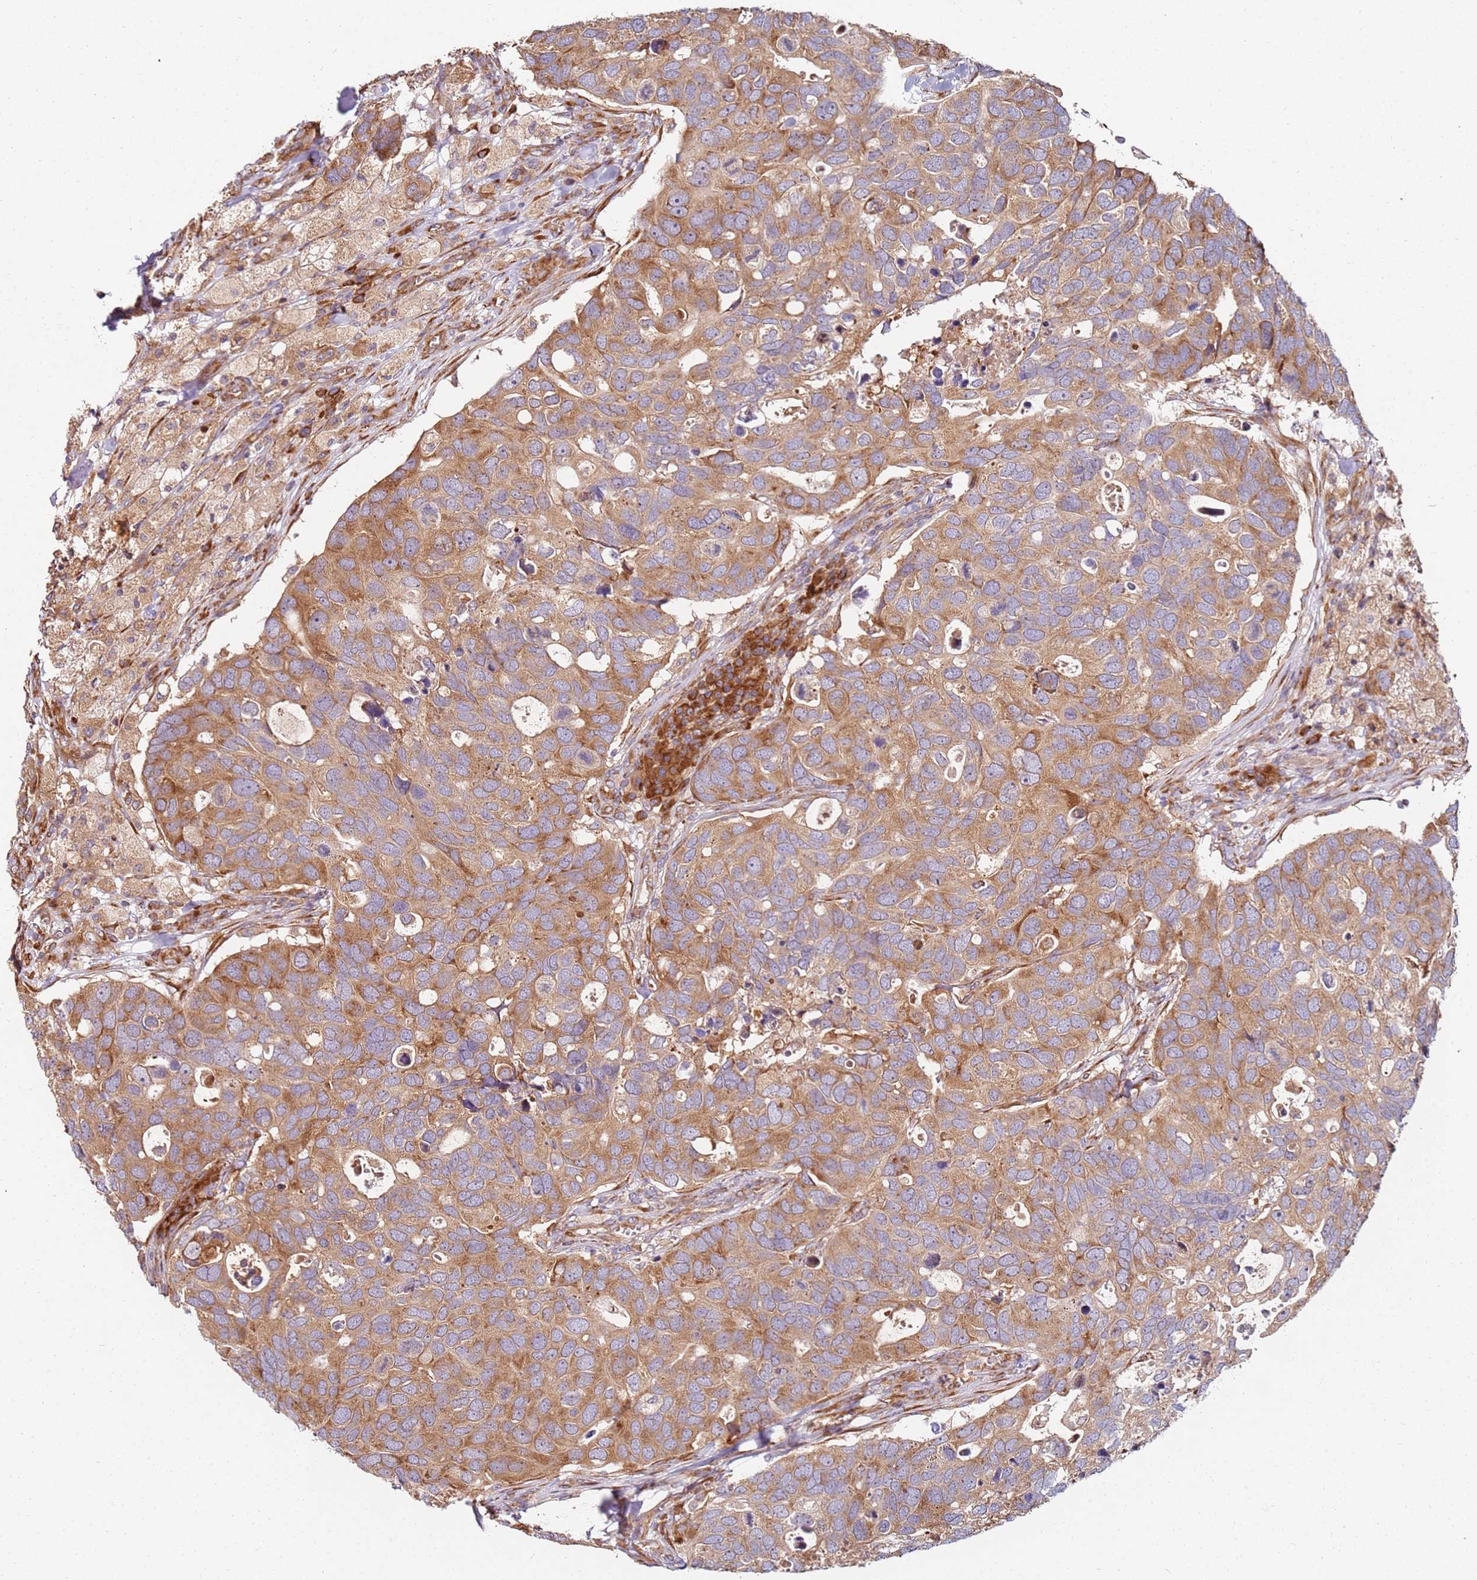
{"staining": {"intensity": "moderate", "quantity": ">75%", "location": "cytoplasmic/membranous"}, "tissue": "breast cancer", "cell_type": "Tumor cells", "image_type": "cancer", "snomed": [{"axis": "morphology", "description": "Duct carcinoma"}, {"axis": "topography", "description": "Breast"}], "caption": "A brown stain labels moderate cytoplasmic/membranous staining of a protein in invasive ductal carcinoma (breast) tumor cells.", "gene": "RPS3A", "patient": {"sex": "female", "age": 83}}